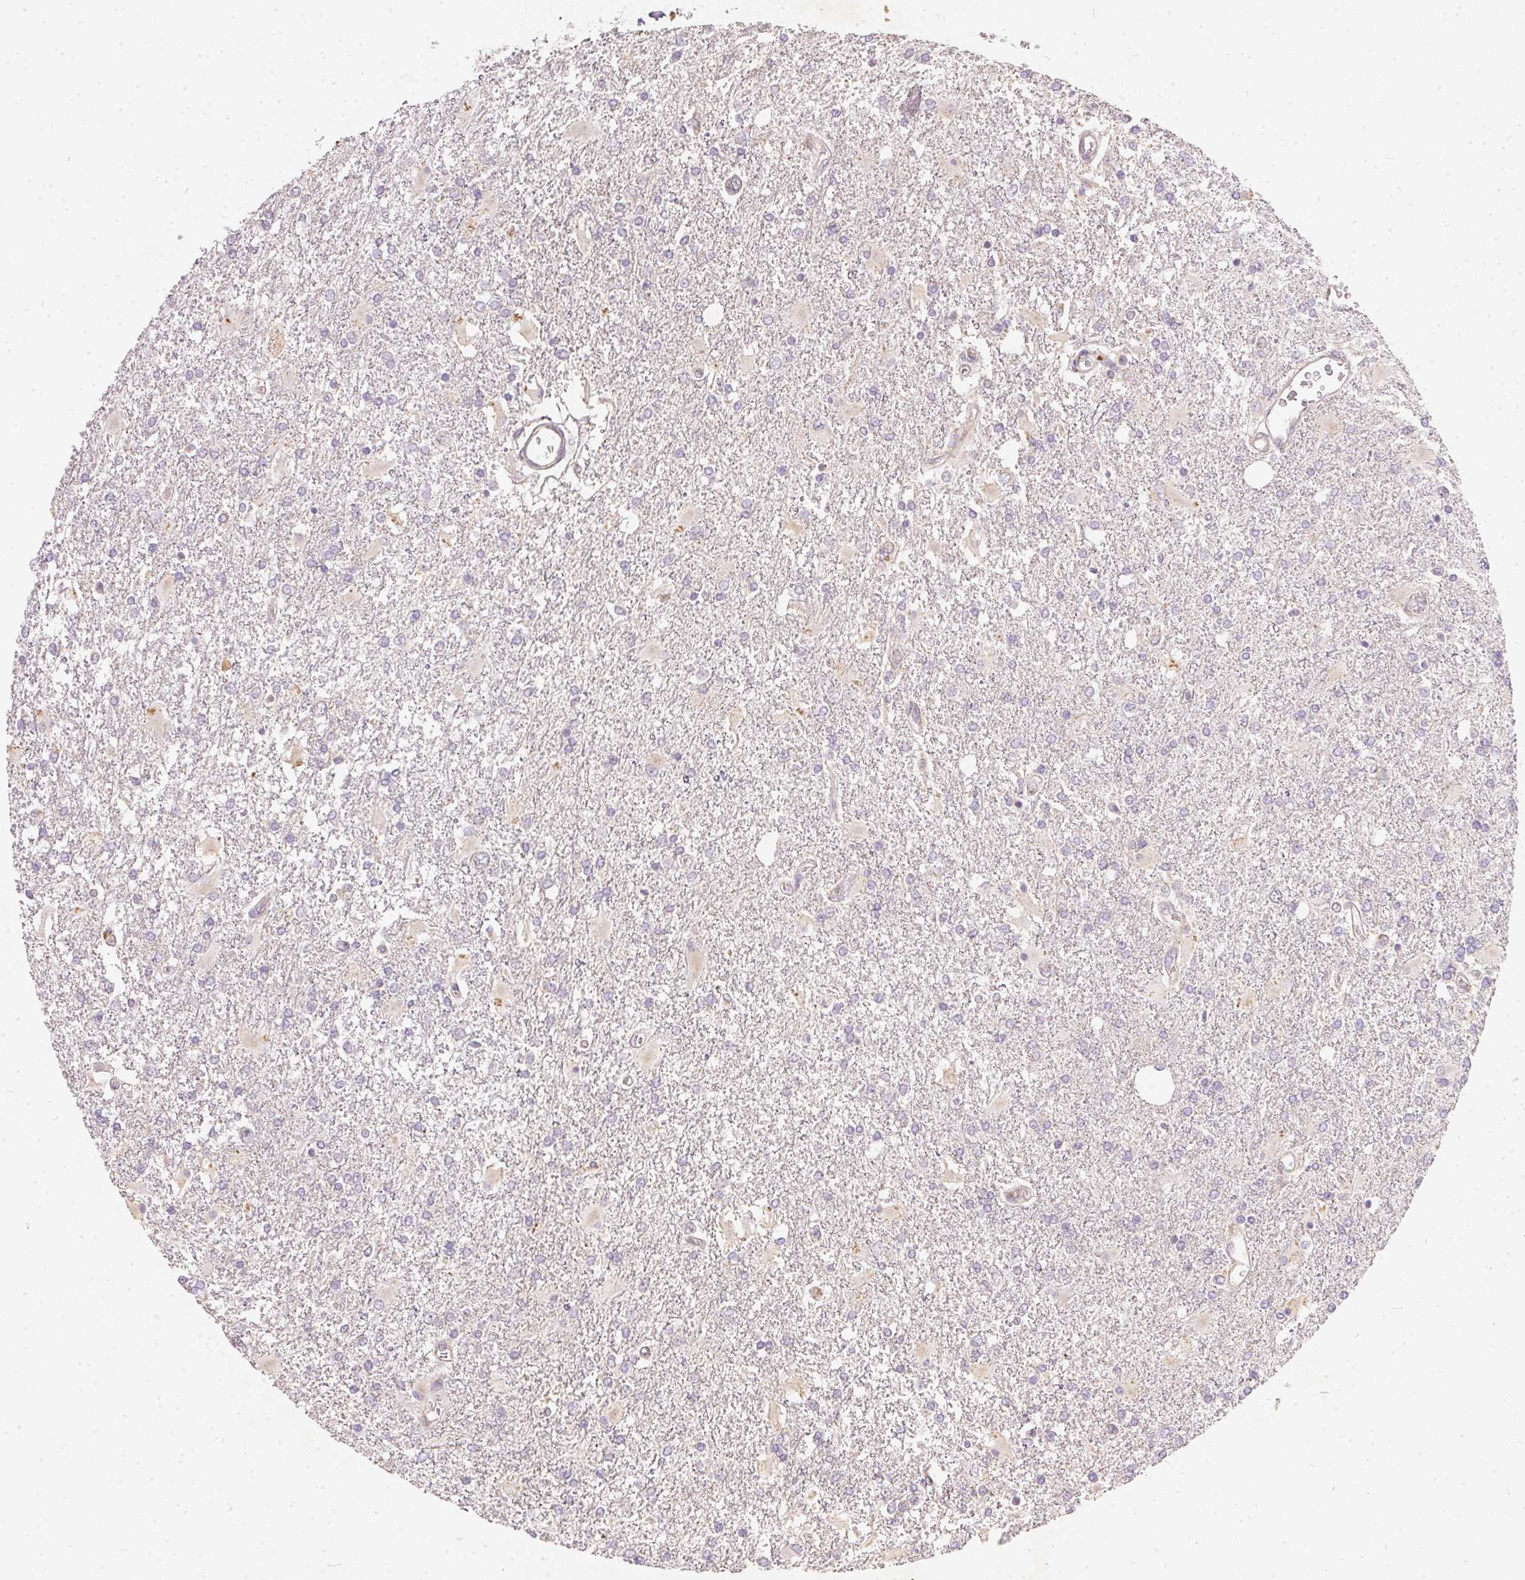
{"staining": {"intensity": "negative", "quantity": "none", "location": "none"}, "tissue": "glioma", "cell_type": "Tumor cells", "image_type": "cancer", "snomed": [{"axis": "morphology", "description": "Glioma, malignant, High grade"}, {"axis": "topography", "description": "Cerebral cortex"}], "caption": "A high-resolution image shows immunohistochemistry (IHC) staining of high-grade glioma (malignant), which reveals no significant positivity in tumor cells.", "gene": "VWA5B2", "patient": {"sex": "male", "age": 79}}